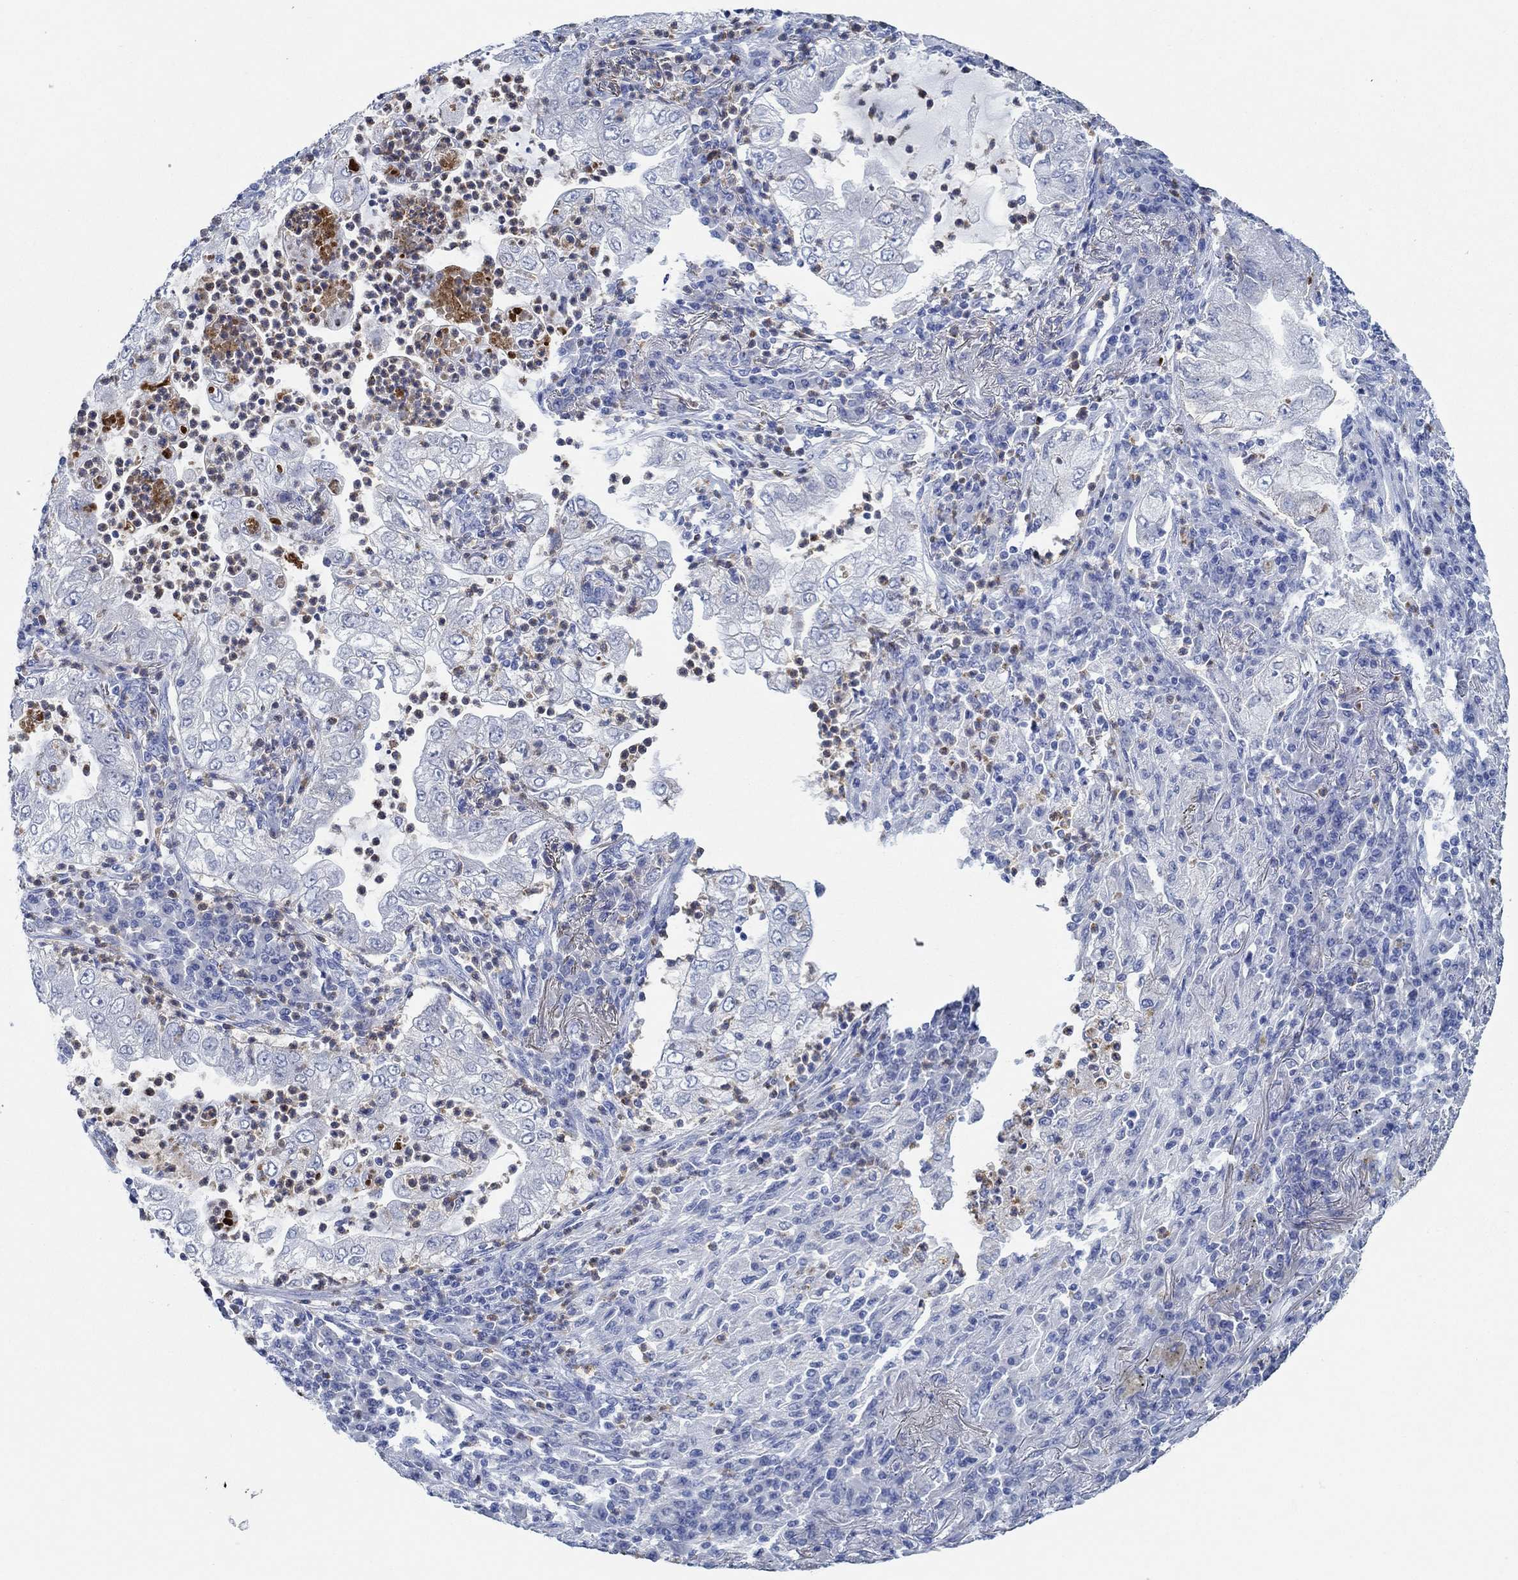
{"staining": {"intensity": "negative", "quantity": "none", "location": "none"}, "tissue": "lung cancer", "cell_type": "Tumor cells", "image_type": "cancer", "snomed": [{"axis": "morphology", "description": "Adenocarcinoma, NOS"}, {"axis": "topography", "description": "Lung"}], "caption": "This is a micrograph of immunohistochemistry (IHC) staining of lung cancer, which shows no positivity in tumor cells.", "gene": "ZNF671", "patient": {"sex": "female", "age": 73}}